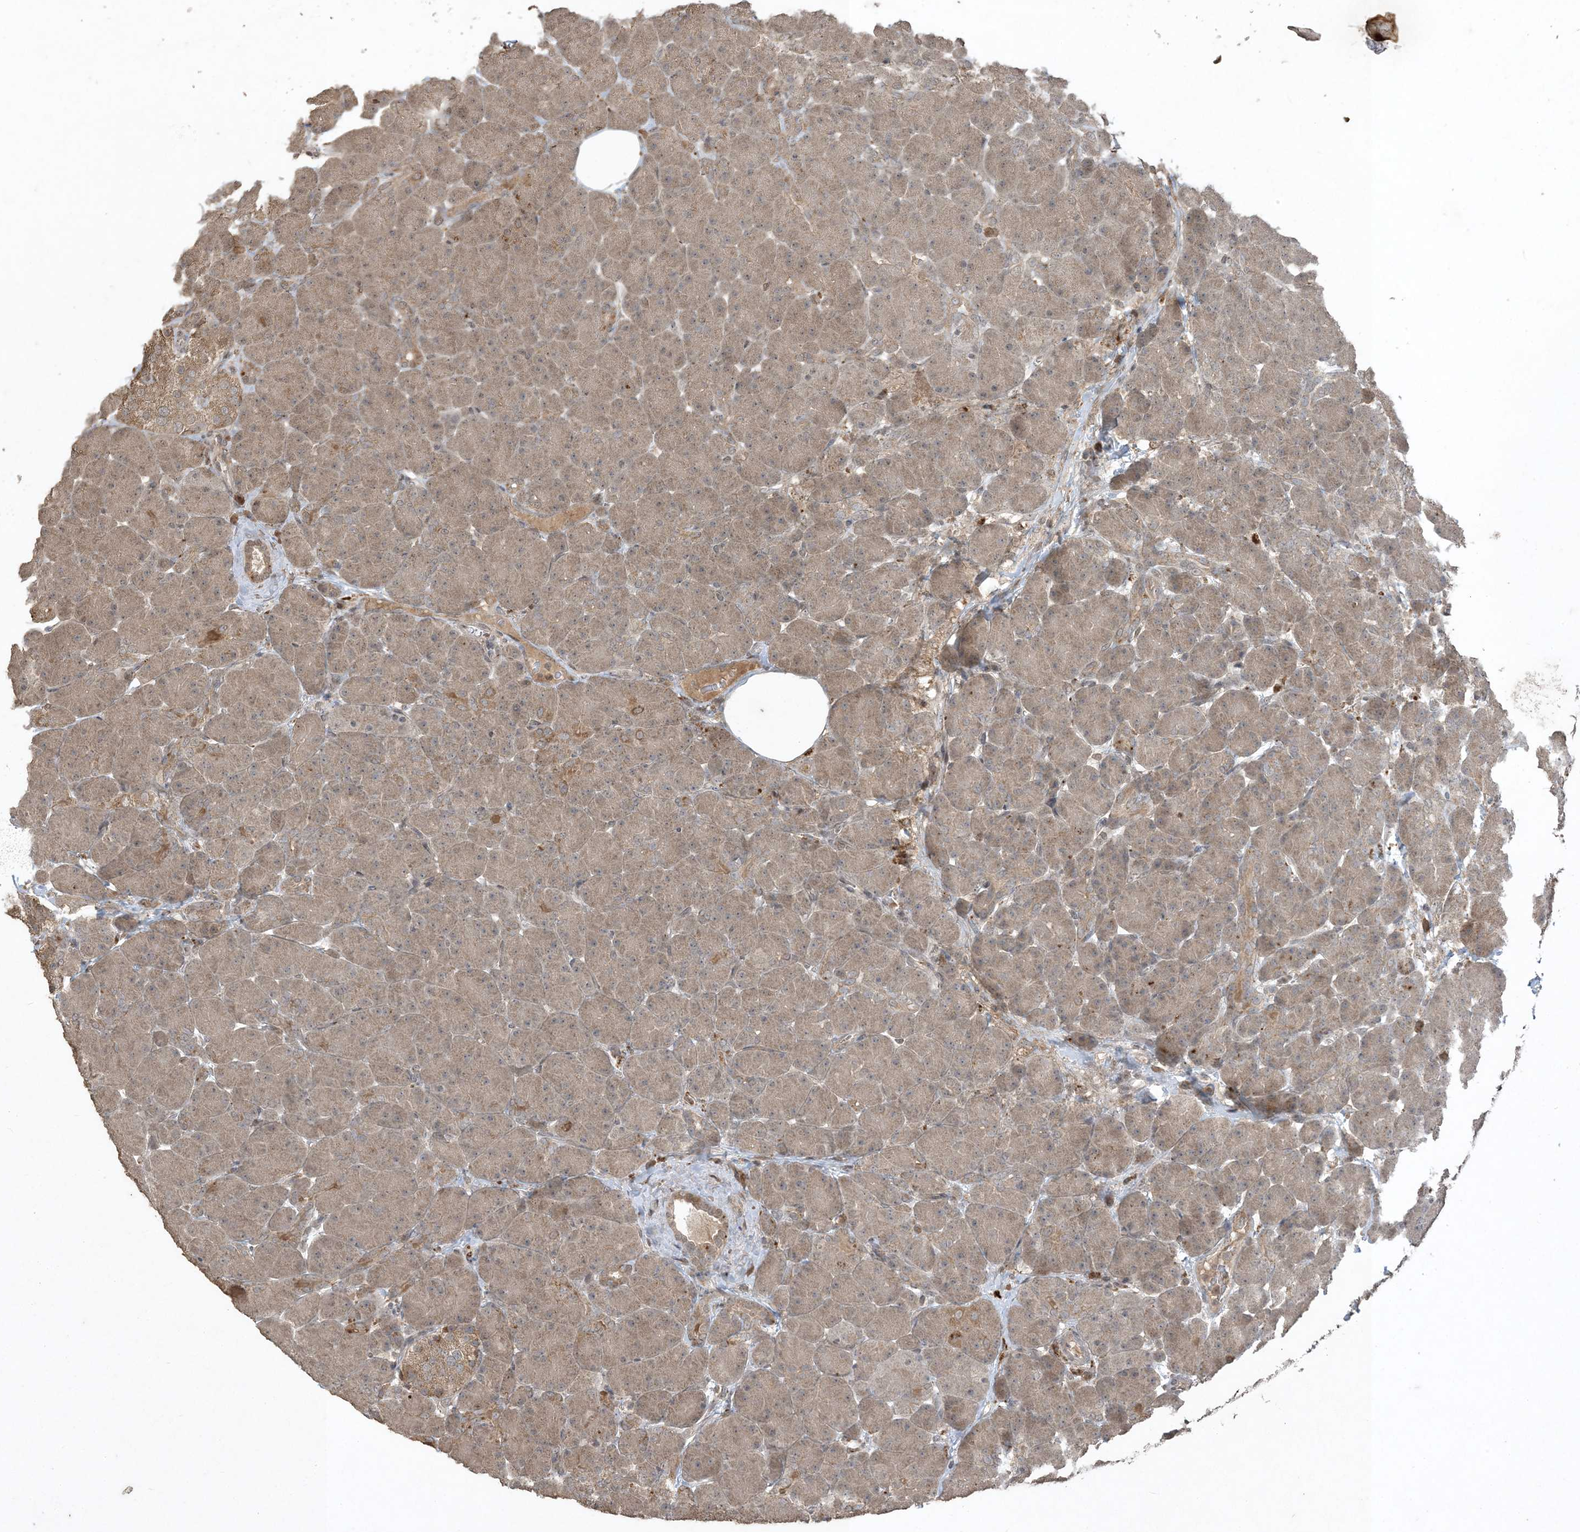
{"staining": {"intensity": "moderate", "quantity": ">75%", "location": "cytoplasmic/membranous"}, "tissue": "pancreas", "cell_type": "Exocrine glandular cells", "image_type": "normal", "snomed": [{"axis": "morphology", "description": "Normal tissue, NOS"}, {"axis": "topography", "description": "Pancreas"}], "caption": "The immunohistochemical stain shows moderate cytoplasmic/membranous positivity in exocrine glandular cells of normal pancreas. (DAB IHC with brightfield microscopy, high magnification).", "gene": "EFCAB8", "patient": {"sex": "male", "age": 66}}